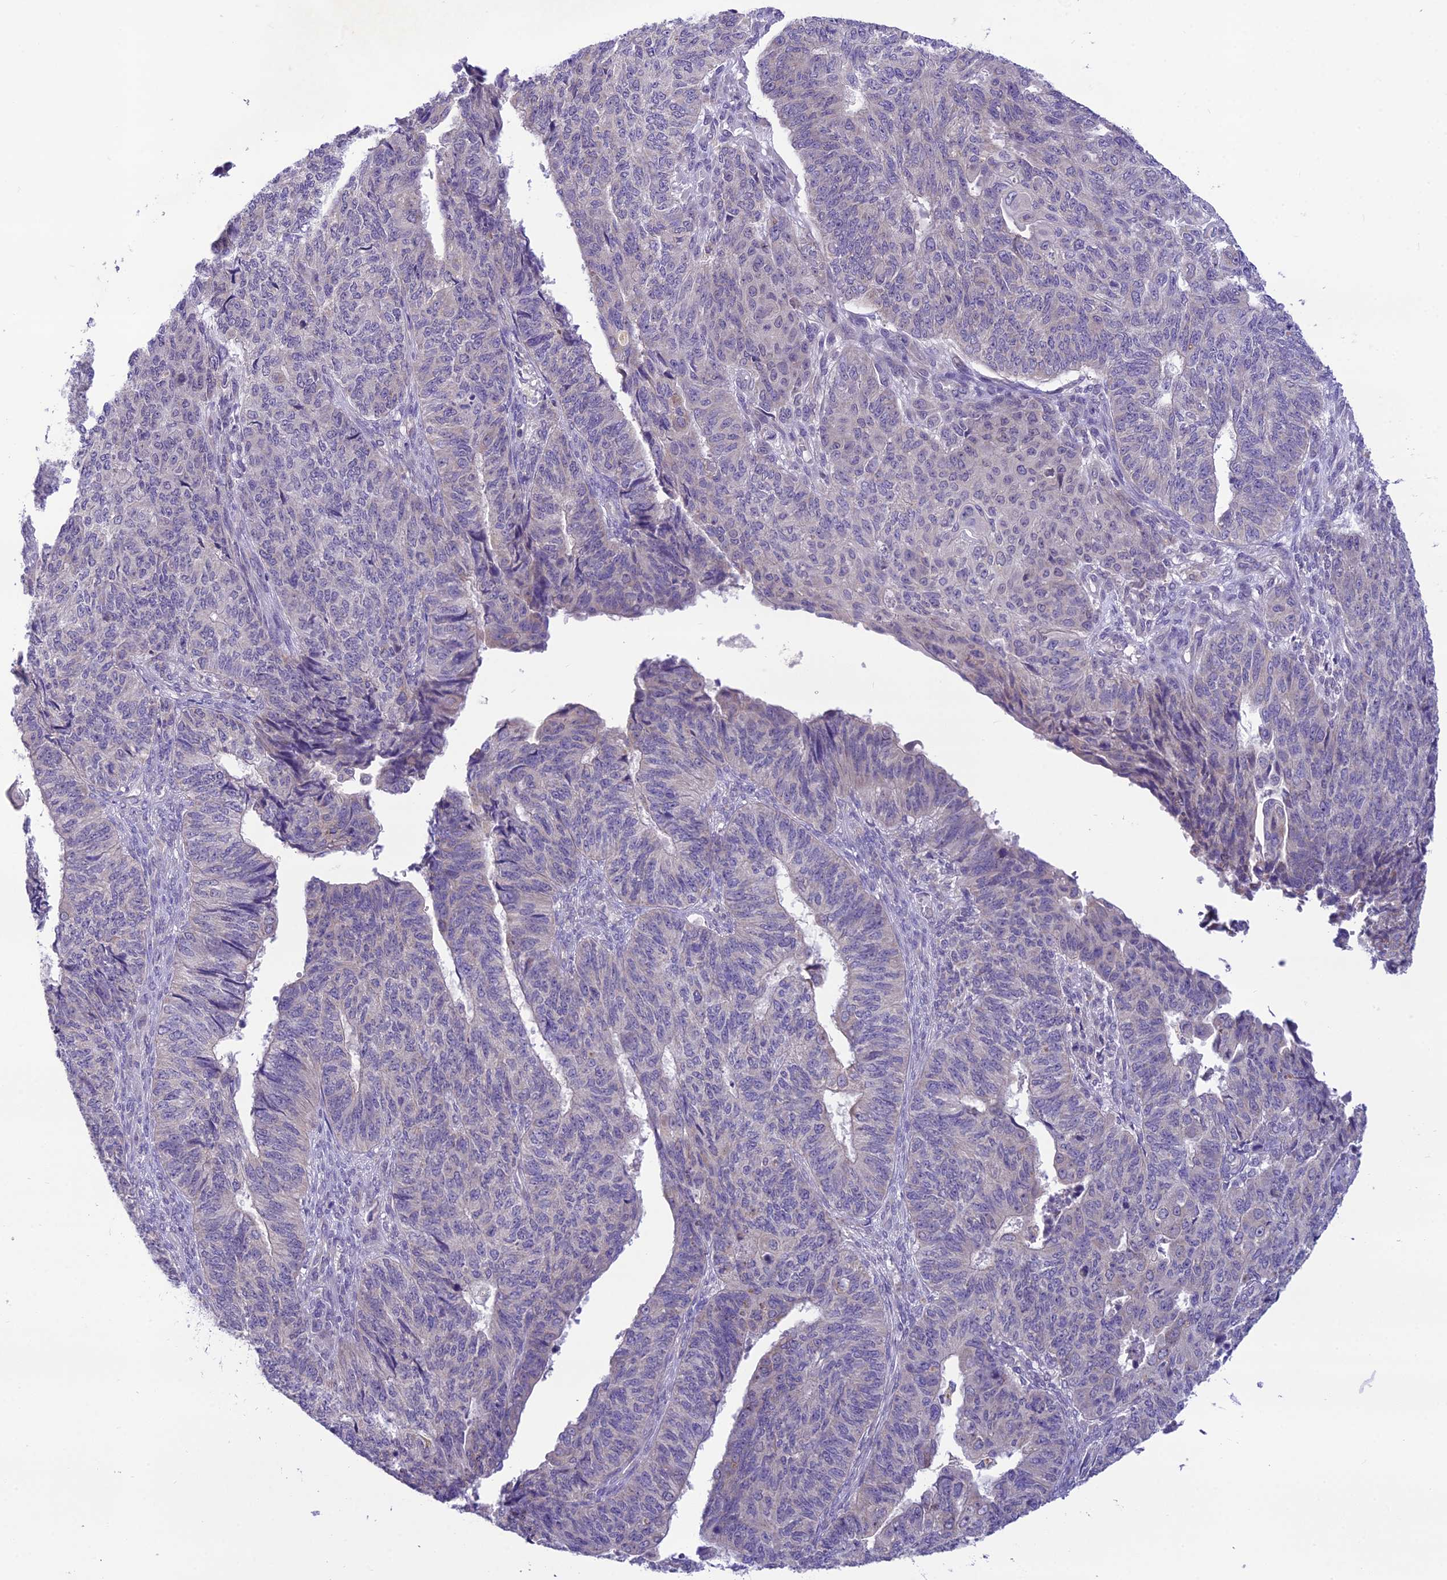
{"staining": {"intensity": "negative", "quantity": "none", "location": "none"}, "tissue": "endometrial cancer", "cell_type": "Tumor cells", "image_type": "cancer", "snomed": [{"axis": "morphology", "description": "Adenocarcinoma, NOS"}, {"axis": "topography", "description": "Endometrium"}], "caption": "IHC of endometrial cancer (adenocarcinoma) exhibits no staining in tumor cells.", "gene": "MIIP", "patient": {"sex": "female", "age": 32}}